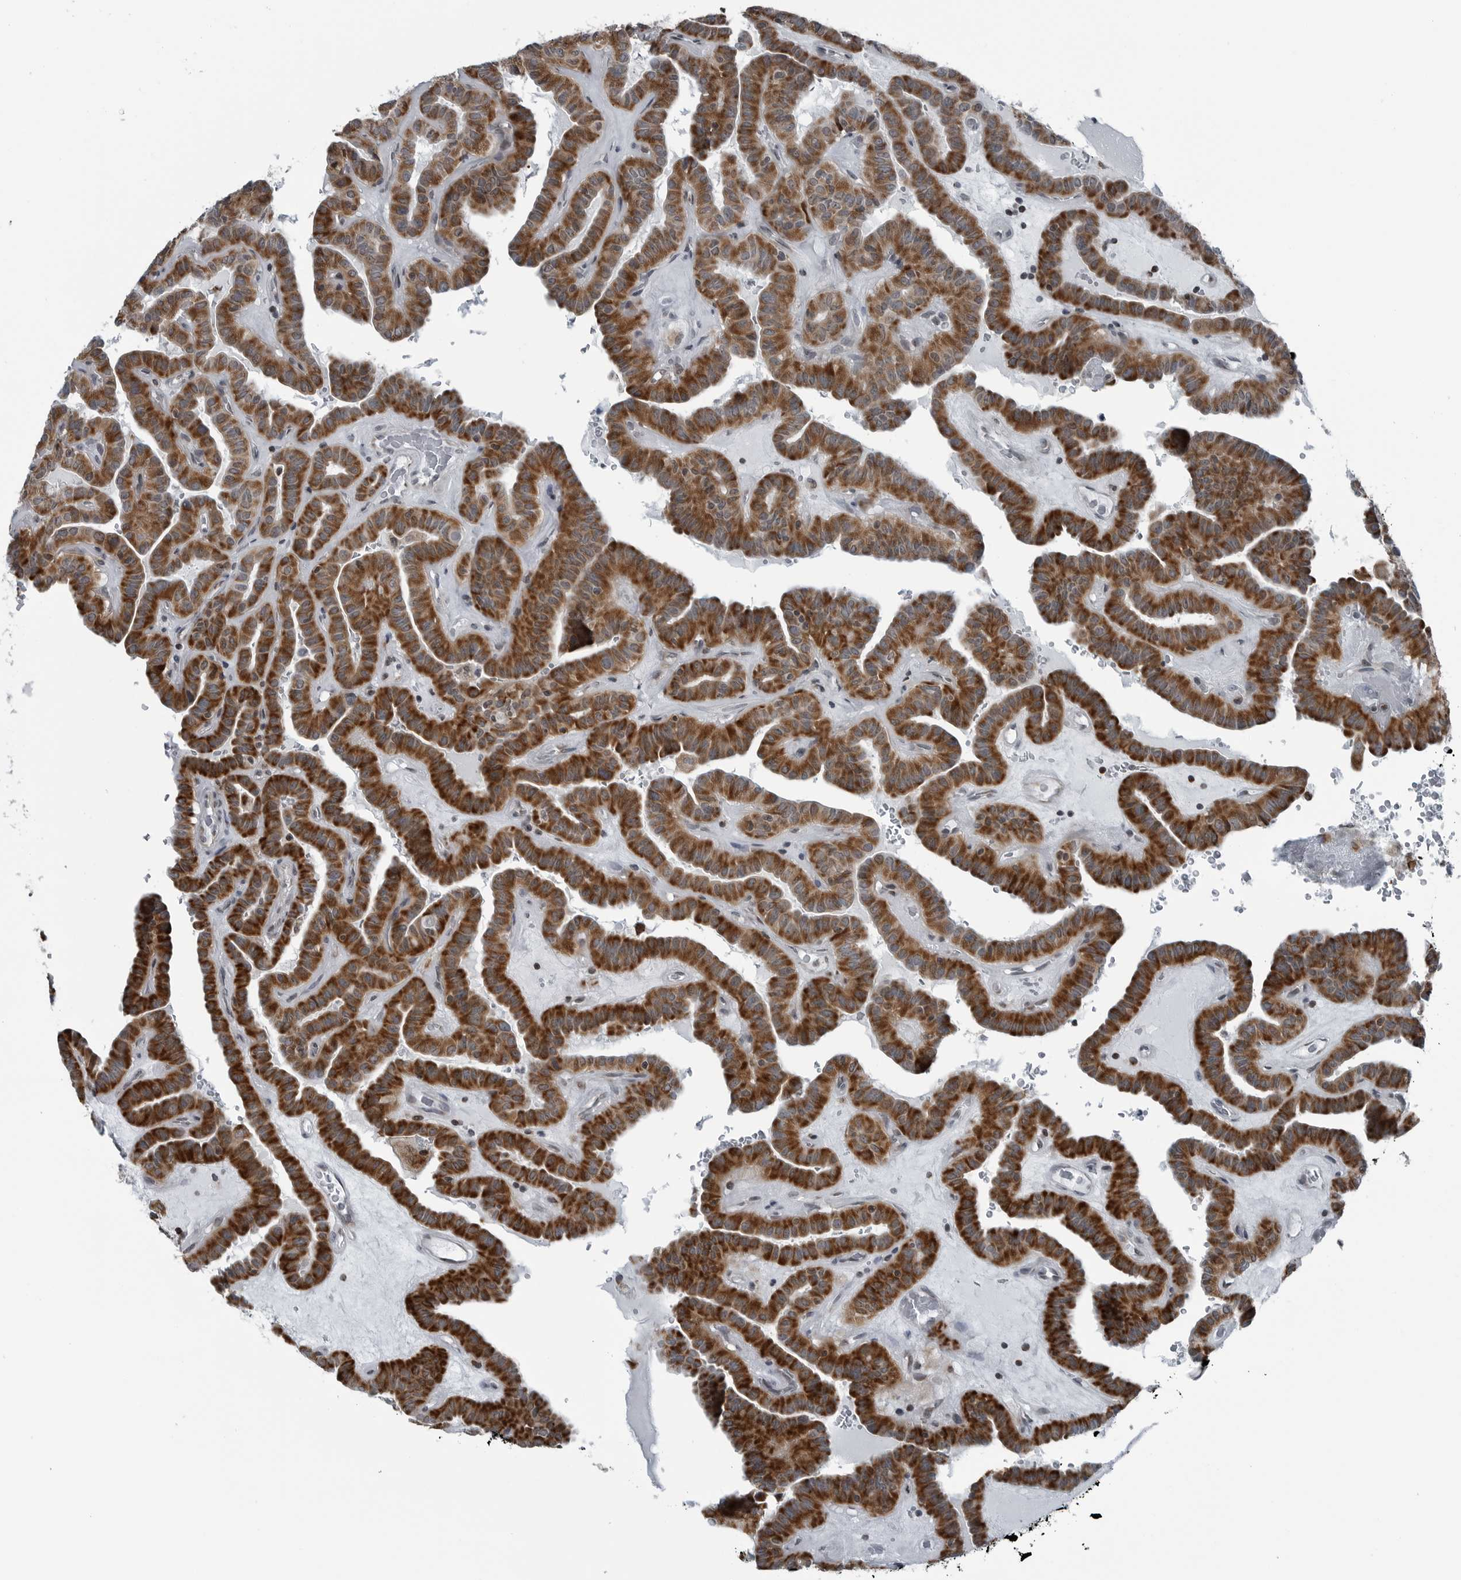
{"staining": {"intensity": "strong", "quantity": ">75%", "location": "cytoplasmic/membranous"}, "tissue": "thyroid cancer", "cell_type": "Tumor cells", "image_type": "cancer", "snomed": [{"axis": "morphology", "description": "Papillary adenocarcinoma, NOS"}, {"axis": "topography", "description": "Thyroid gland"}], "caption": "A high-resolution image shows IHC staining of thyroid cancer (papillary adenocarcinoma), which displays strong cytoplasmic/membranous positivity in approximately >75% of tumor cells.", "gene": "GAK", "patient": {"sex": "male", "age": 77}}